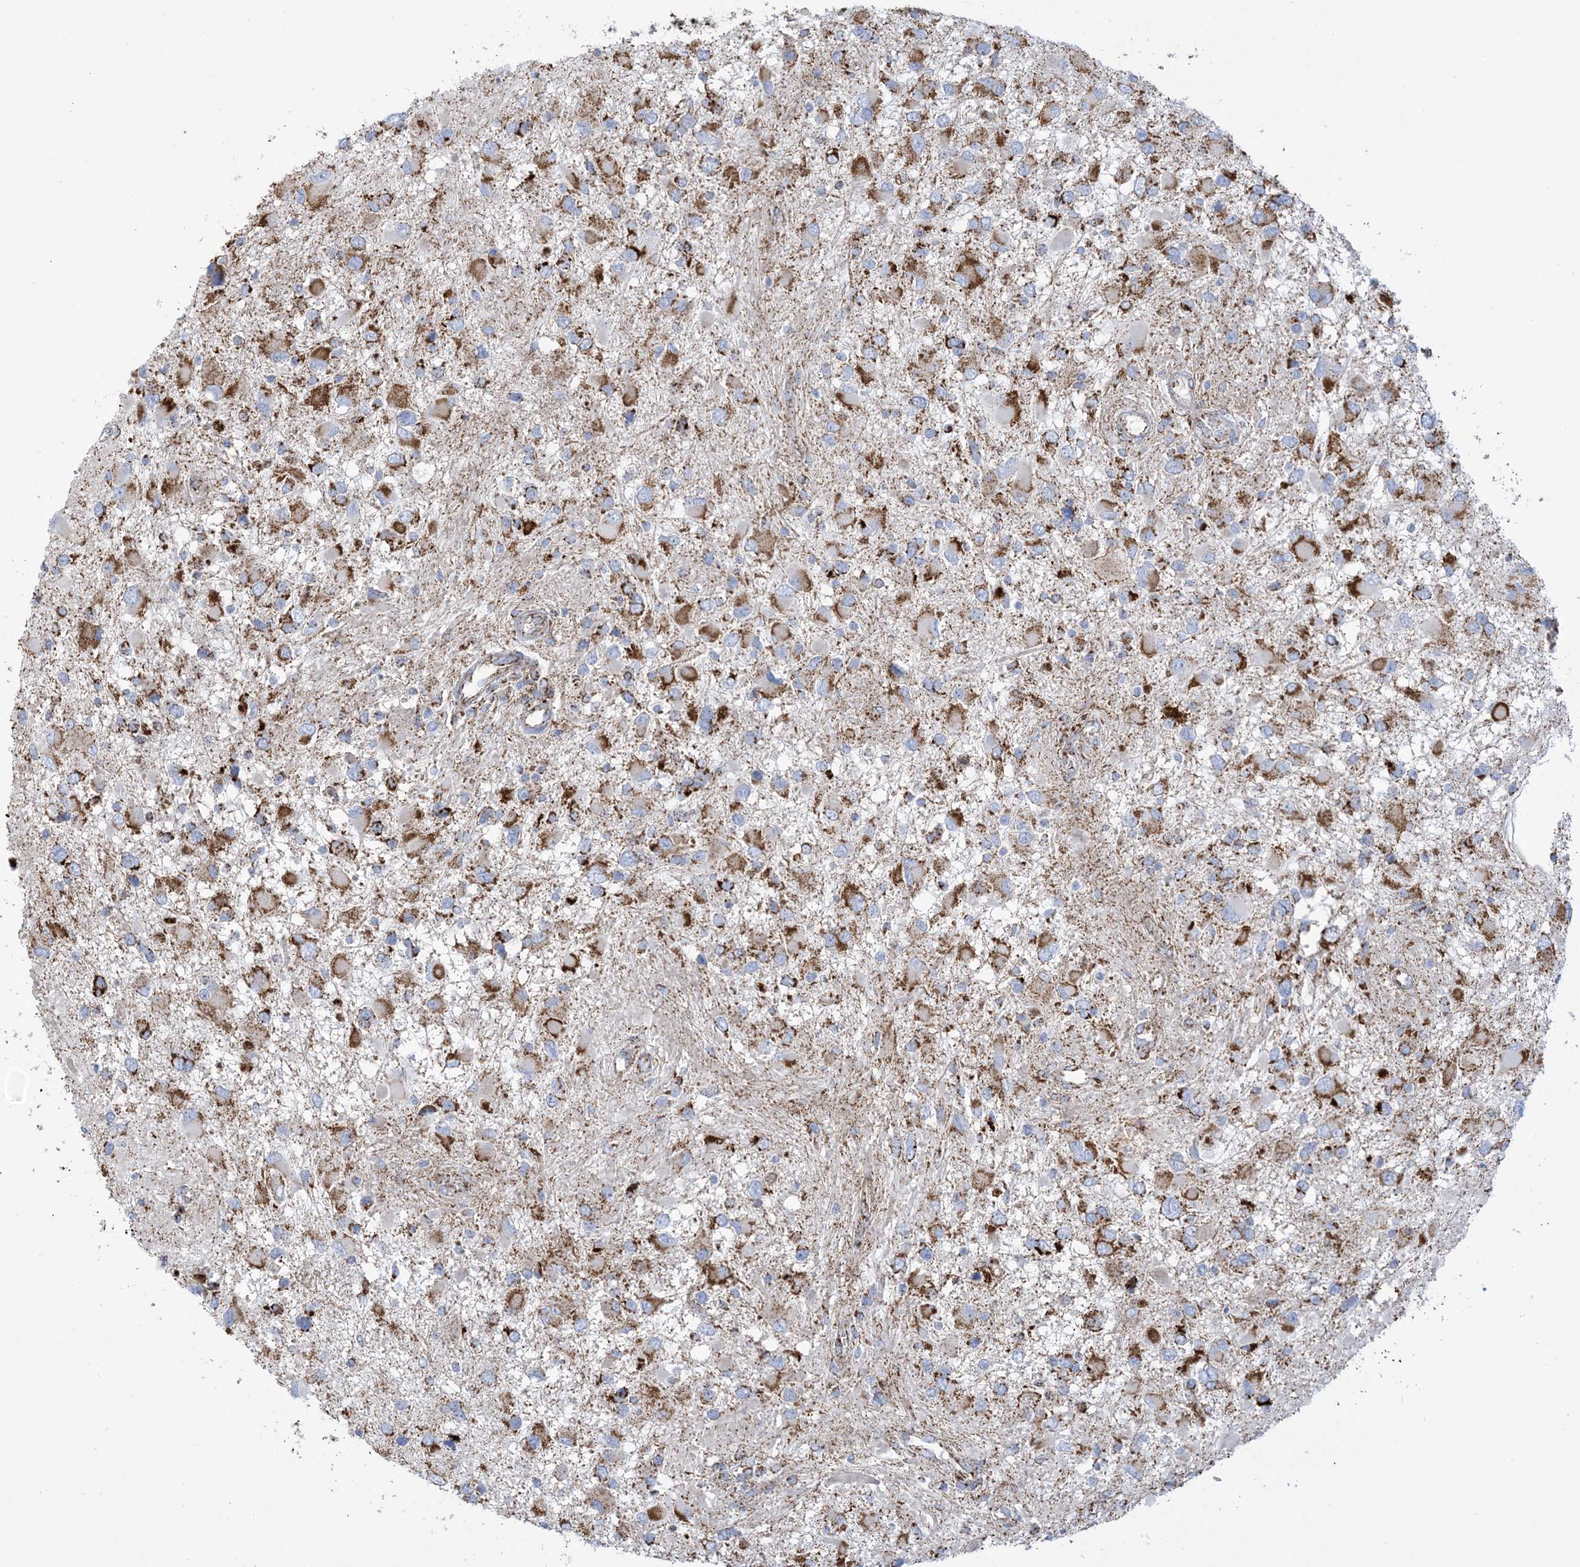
{"staining": {"intensity": "moderate", "quantity": ">75%", "location": "cytoplasmic/membranous"}, "tissue": "glioma", "cell_type": "Tumor cells", "image_type": "cancer", "snomed": [{"axis": "morphology", "description": "Glioma, malignant, High grade"}, {"axis": "topography", "description": "Brain"}], "caption": "Protein expression analysis of human glioma reveals moderate cytoplasmic/membranous staining in about >75% of tumor cells. Ihc stains the protein of interest in brown and the nuclei are stained blue.", "gene": "SAMM50", "patient": {"sex": "male", "age": 53}}